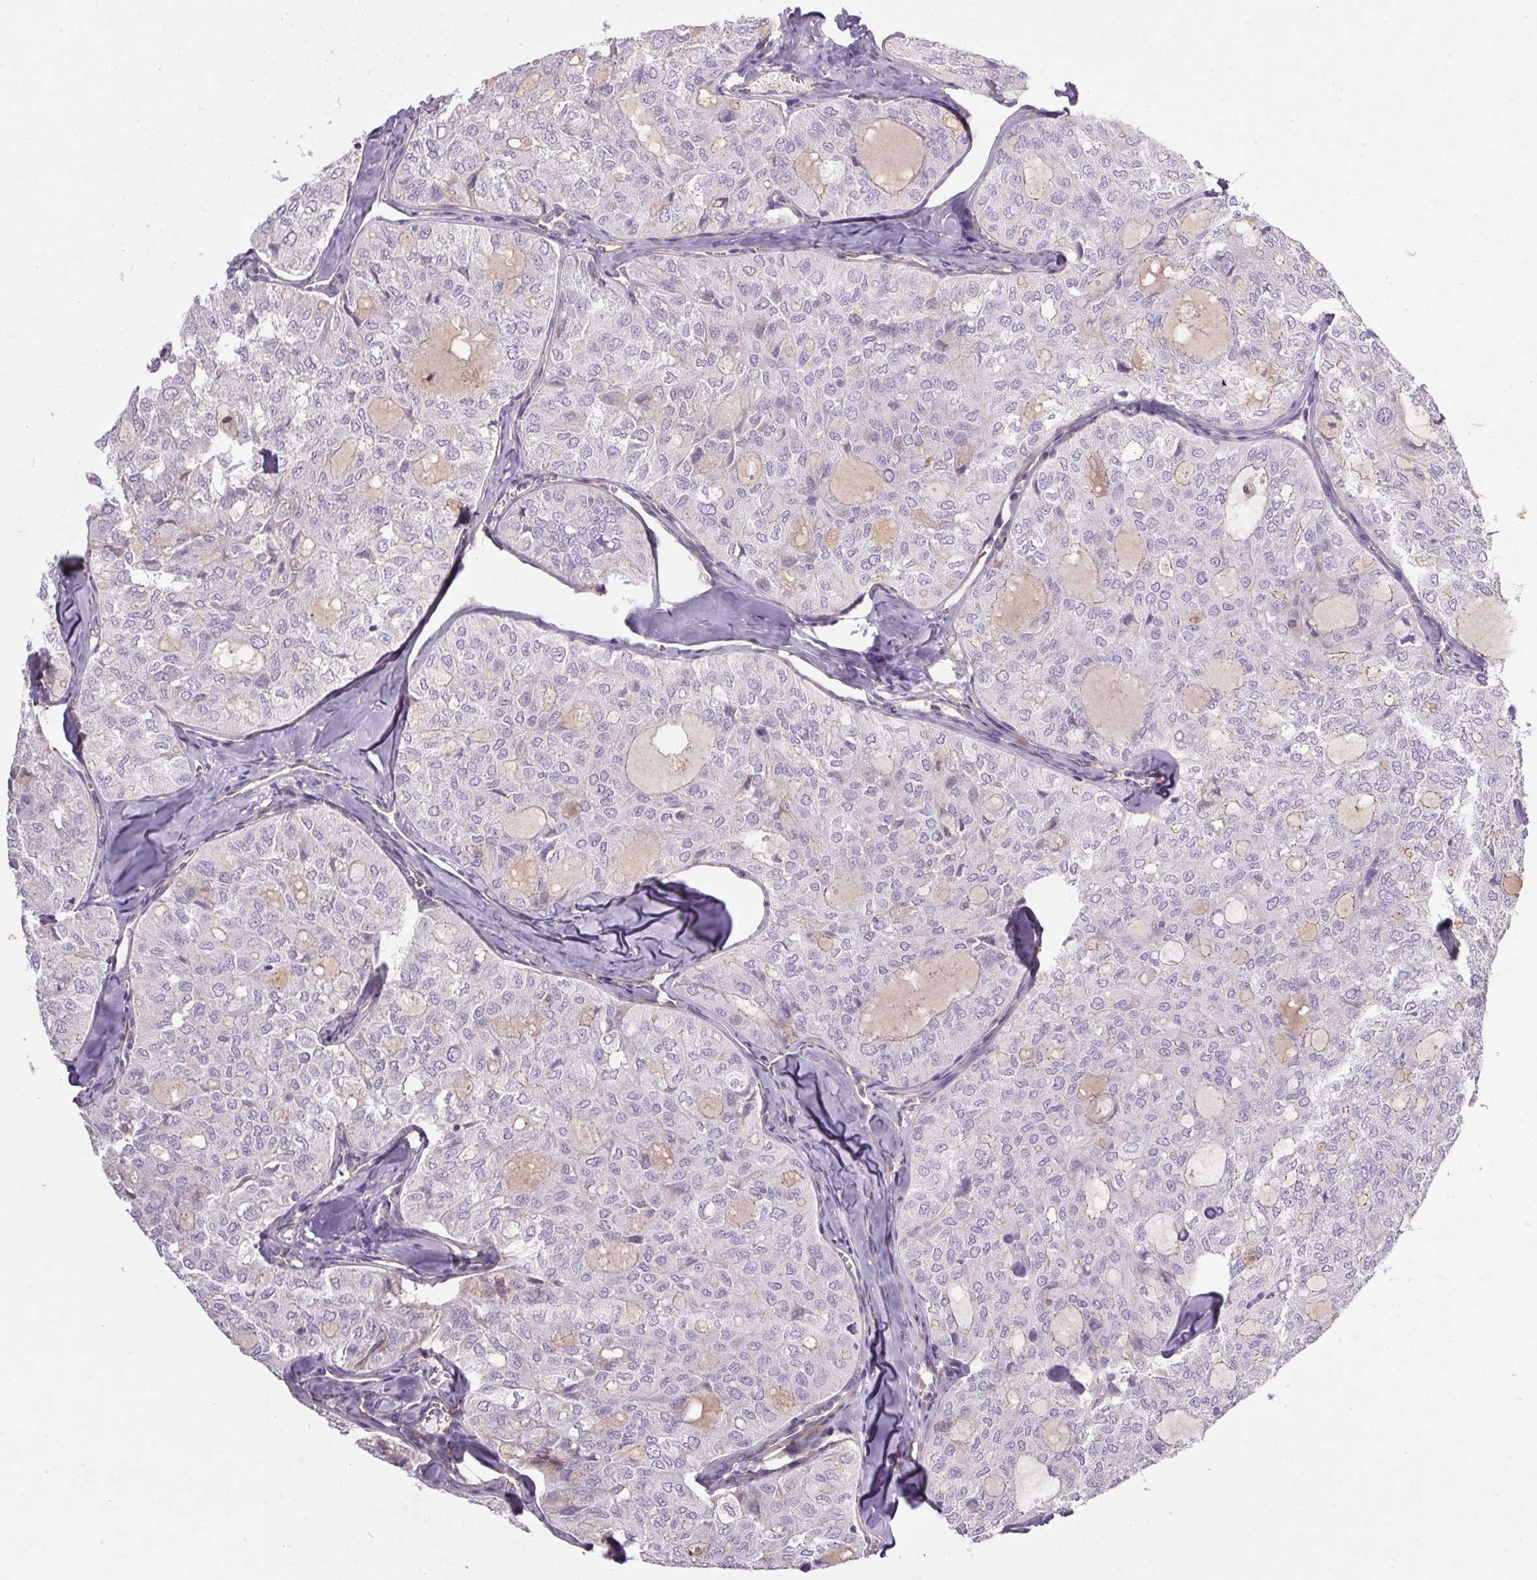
{"staining": {"intensity": "negative", "quantity": "none", "location": "none"}, "tissue": "thyroid cancer", "cell_type": "Tumor cells", "image_type": "cancer", "snomed": [{"axis": "morphology", "description": "Follicular adenoma carcinoma, NOS"}, {"axis": "topography", "description": "Thyroid gland"}], "caption": "There is no significant expression in tumor cells of thyroid cancer.", "gene": "APOC4", "patient": {"sex": "male", "age": 75}}